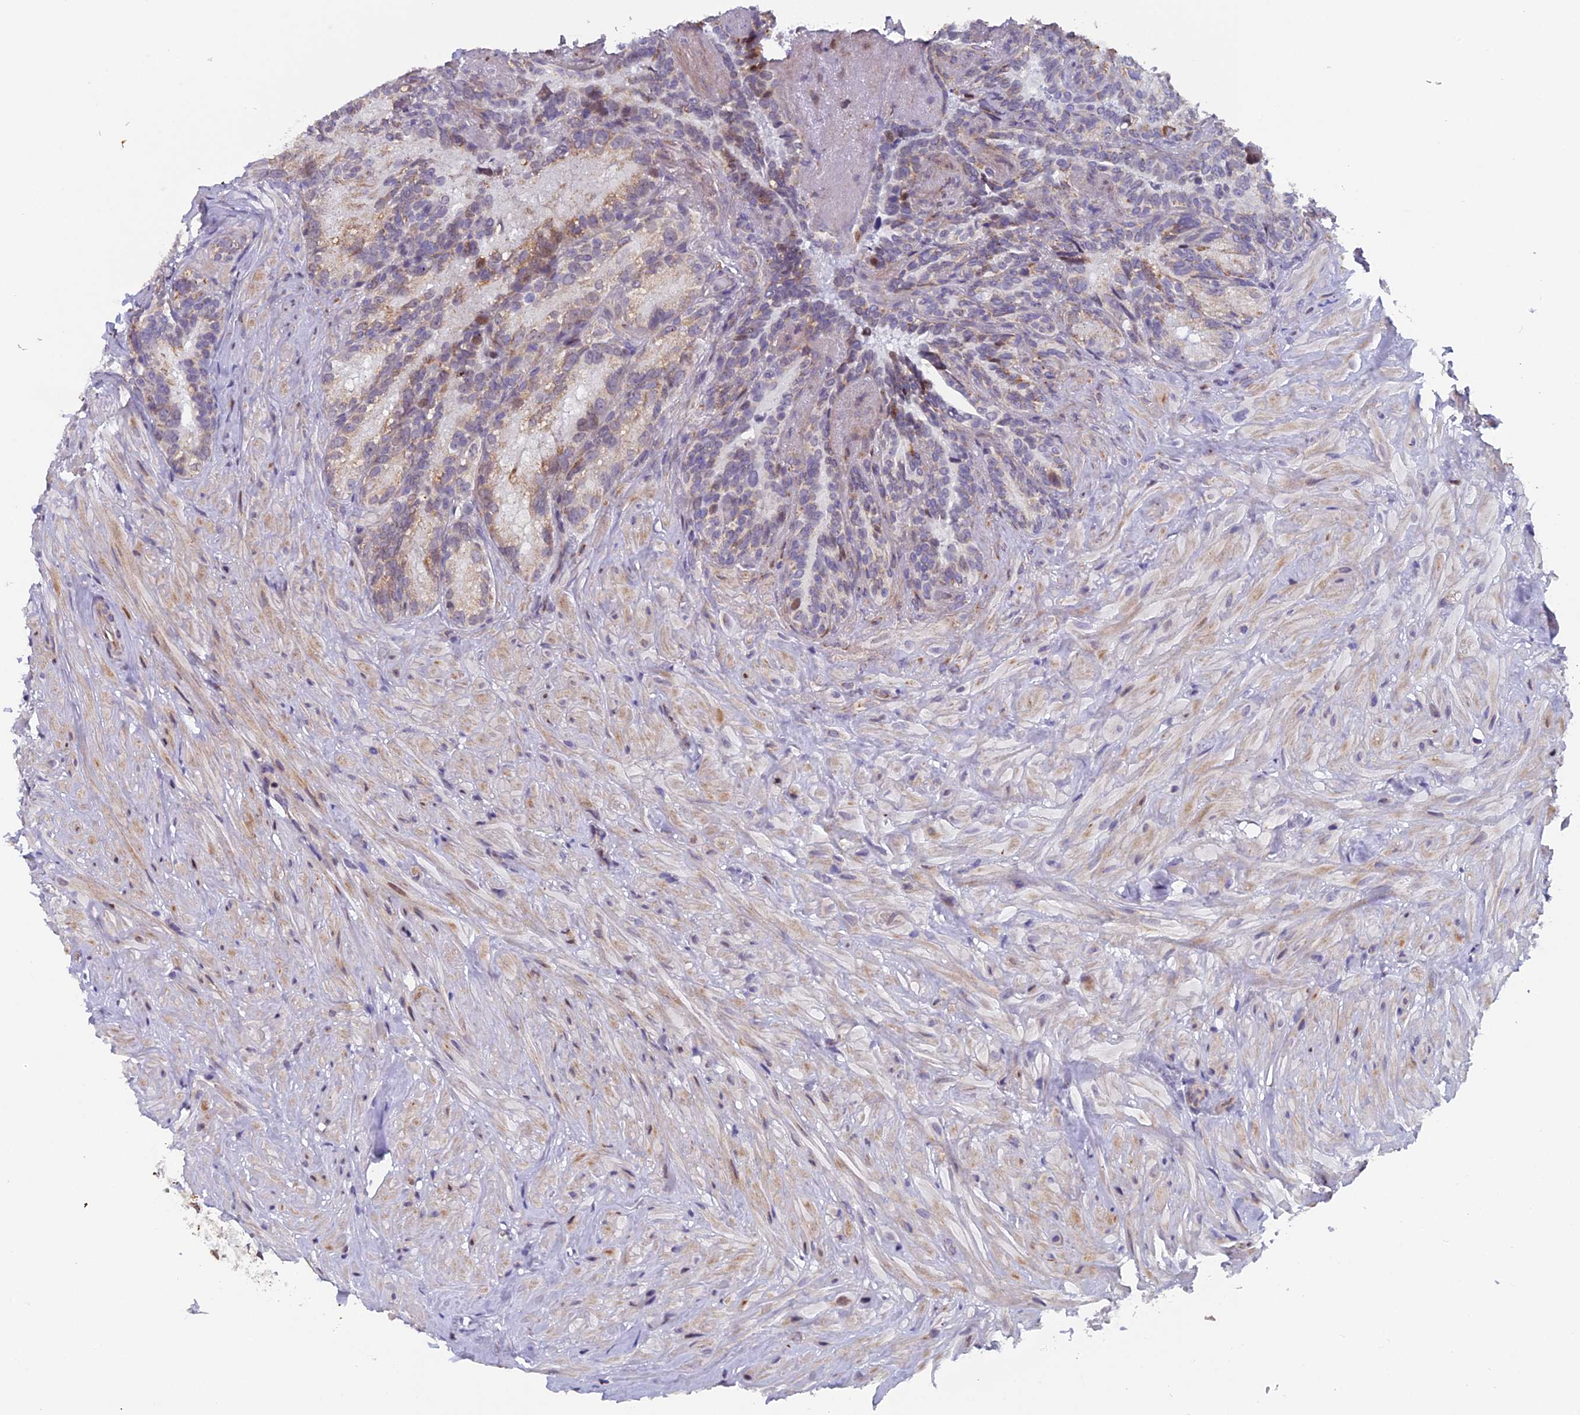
{"staining": {"intensity": "moderate", "quantity": "<25%", "location": "cytoplasmic/membranous,nuclear"}, "tissue": "seminal vesicle", "cell_type": "Glandular cells", "image_type": "normal", "snomed": [{"axis": "morphology", "description": "Normal tissue, NOS"}, {"axis": "topography", "description": "Seminal veicle"}], "caption": "A histopathology image of seminal vesicle stained for a protein shows moderate cytoplasmic/membranous,nuclear brown staining in glandular cells. The staining was performed using DAB (3,3'-diaminobenzidine), with brown indicating positive protein expression. Nuclei are stained blue with hematoxylin.", "gene": "XKR9", "patient": {"sex": "male", "age": 62}}